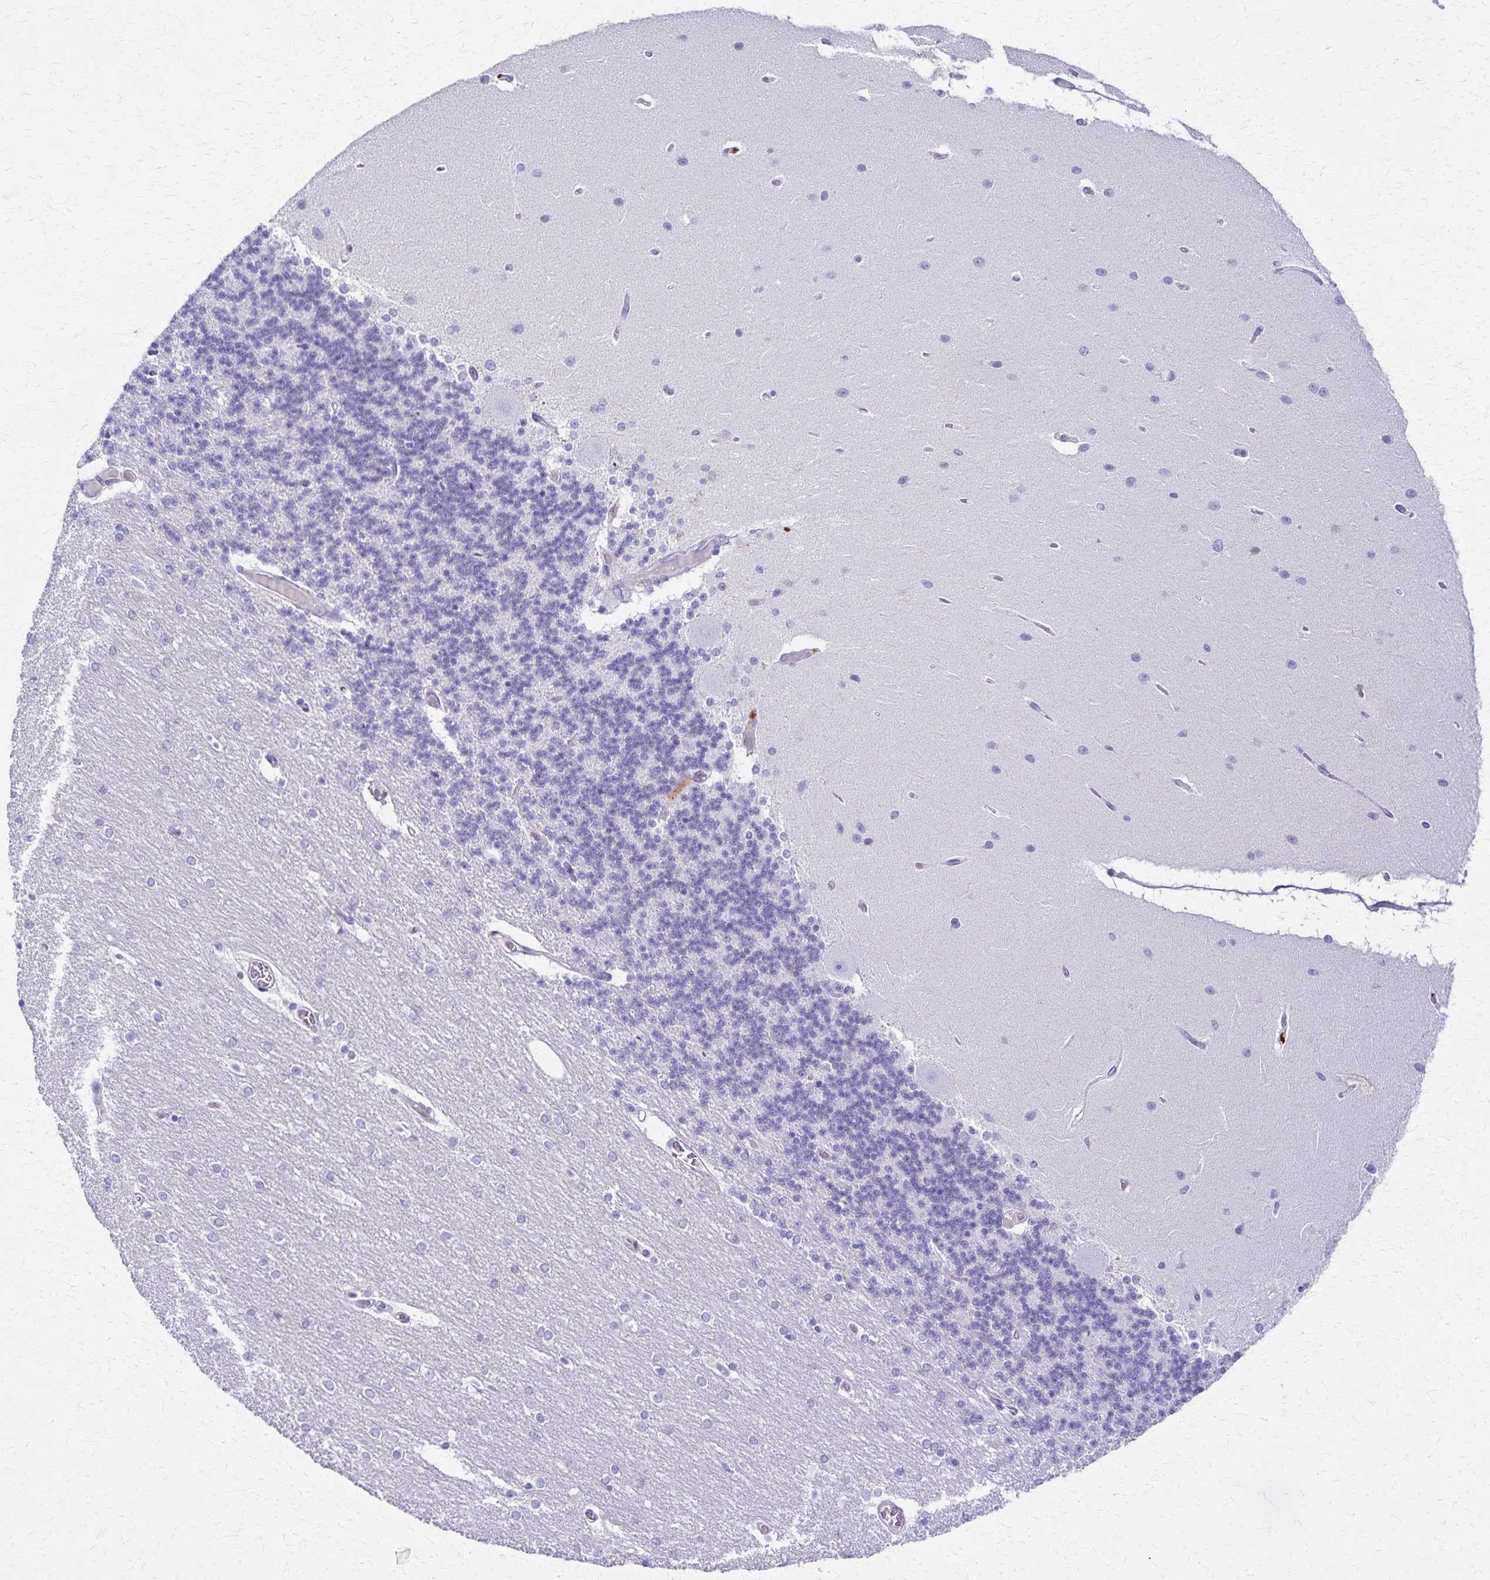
{"staining": {"intensity": "negative", "quantity": "none", "location": "none"}, "tissue": "cerebellum", "cell_type": "Cells in granular layer", "image_type": "normal", "snomed": [{"axis": "morphology", "description": "Normal tissue, NOS"}, {"axis": "topography", "description": "Cerebellum"}], "caption": "A high-resolution micrograph shows immunohistochemistry (IHC) staining of benign cerebellum, which shows no significant staining in cells in granular layer.", "gene": "TMEM60", "patient": {"sex": "female", "age": 54}}